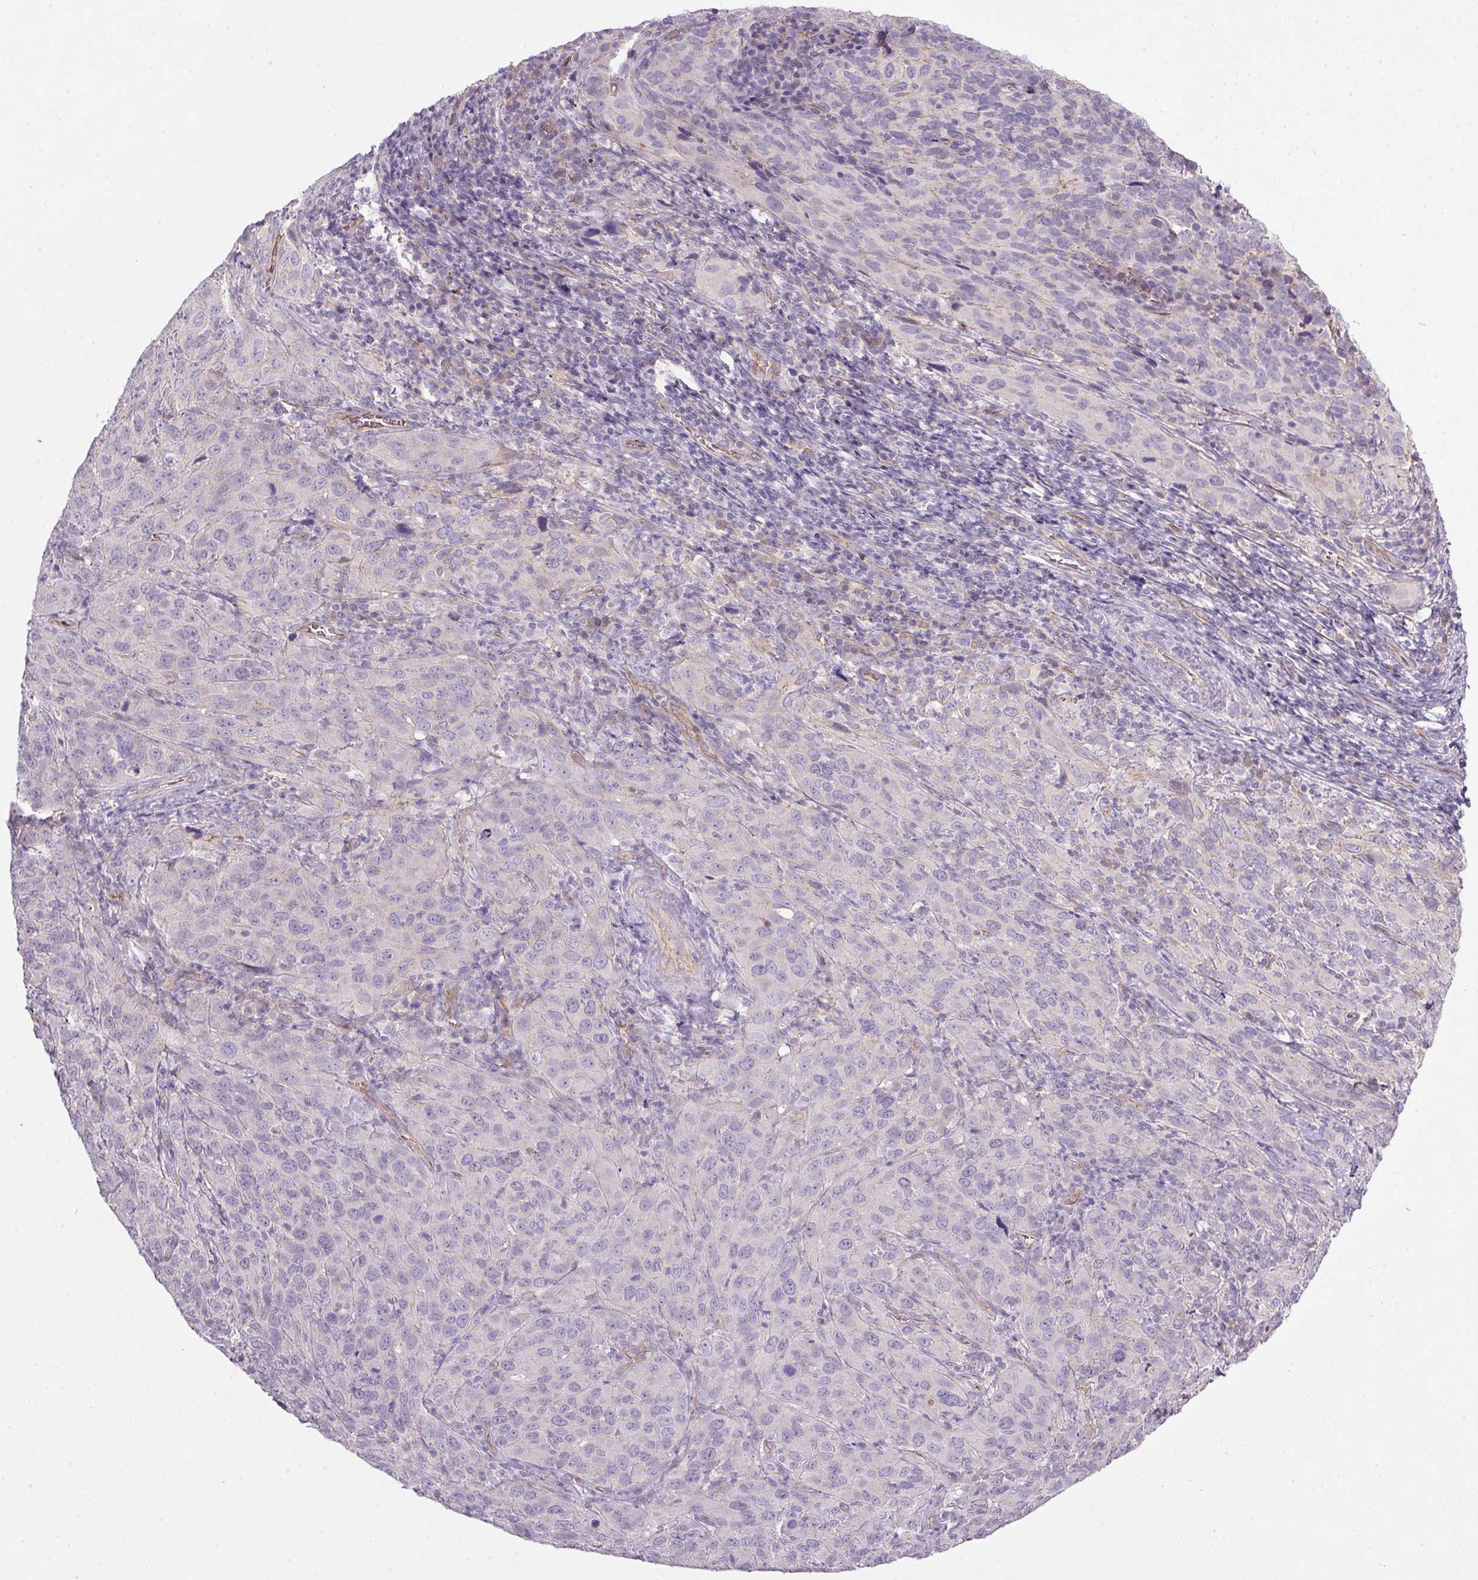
{"staining": {"intensity": "negative", "quantity": "none", "location": "none"}, "tissue": "cervical cancer", "cell_type": "Tumor cells", "image_type": "cancer", "snomed": [{"axis": "morphology", "description": "Normal tissue, NOS"}, {"axis": "morphology", "description": "Squamous cell carcinoma, NOS"}, {"axis": "topography", "description": "Cervix"}], "caption": "Immunohistochemistry micrograph of human squamous cell carcinoma (cervical) stained for a protein (brown), which displays no expression in tumor cells.", "gene": "APOC4", "patient": {"sex": "female", "age": 51}}